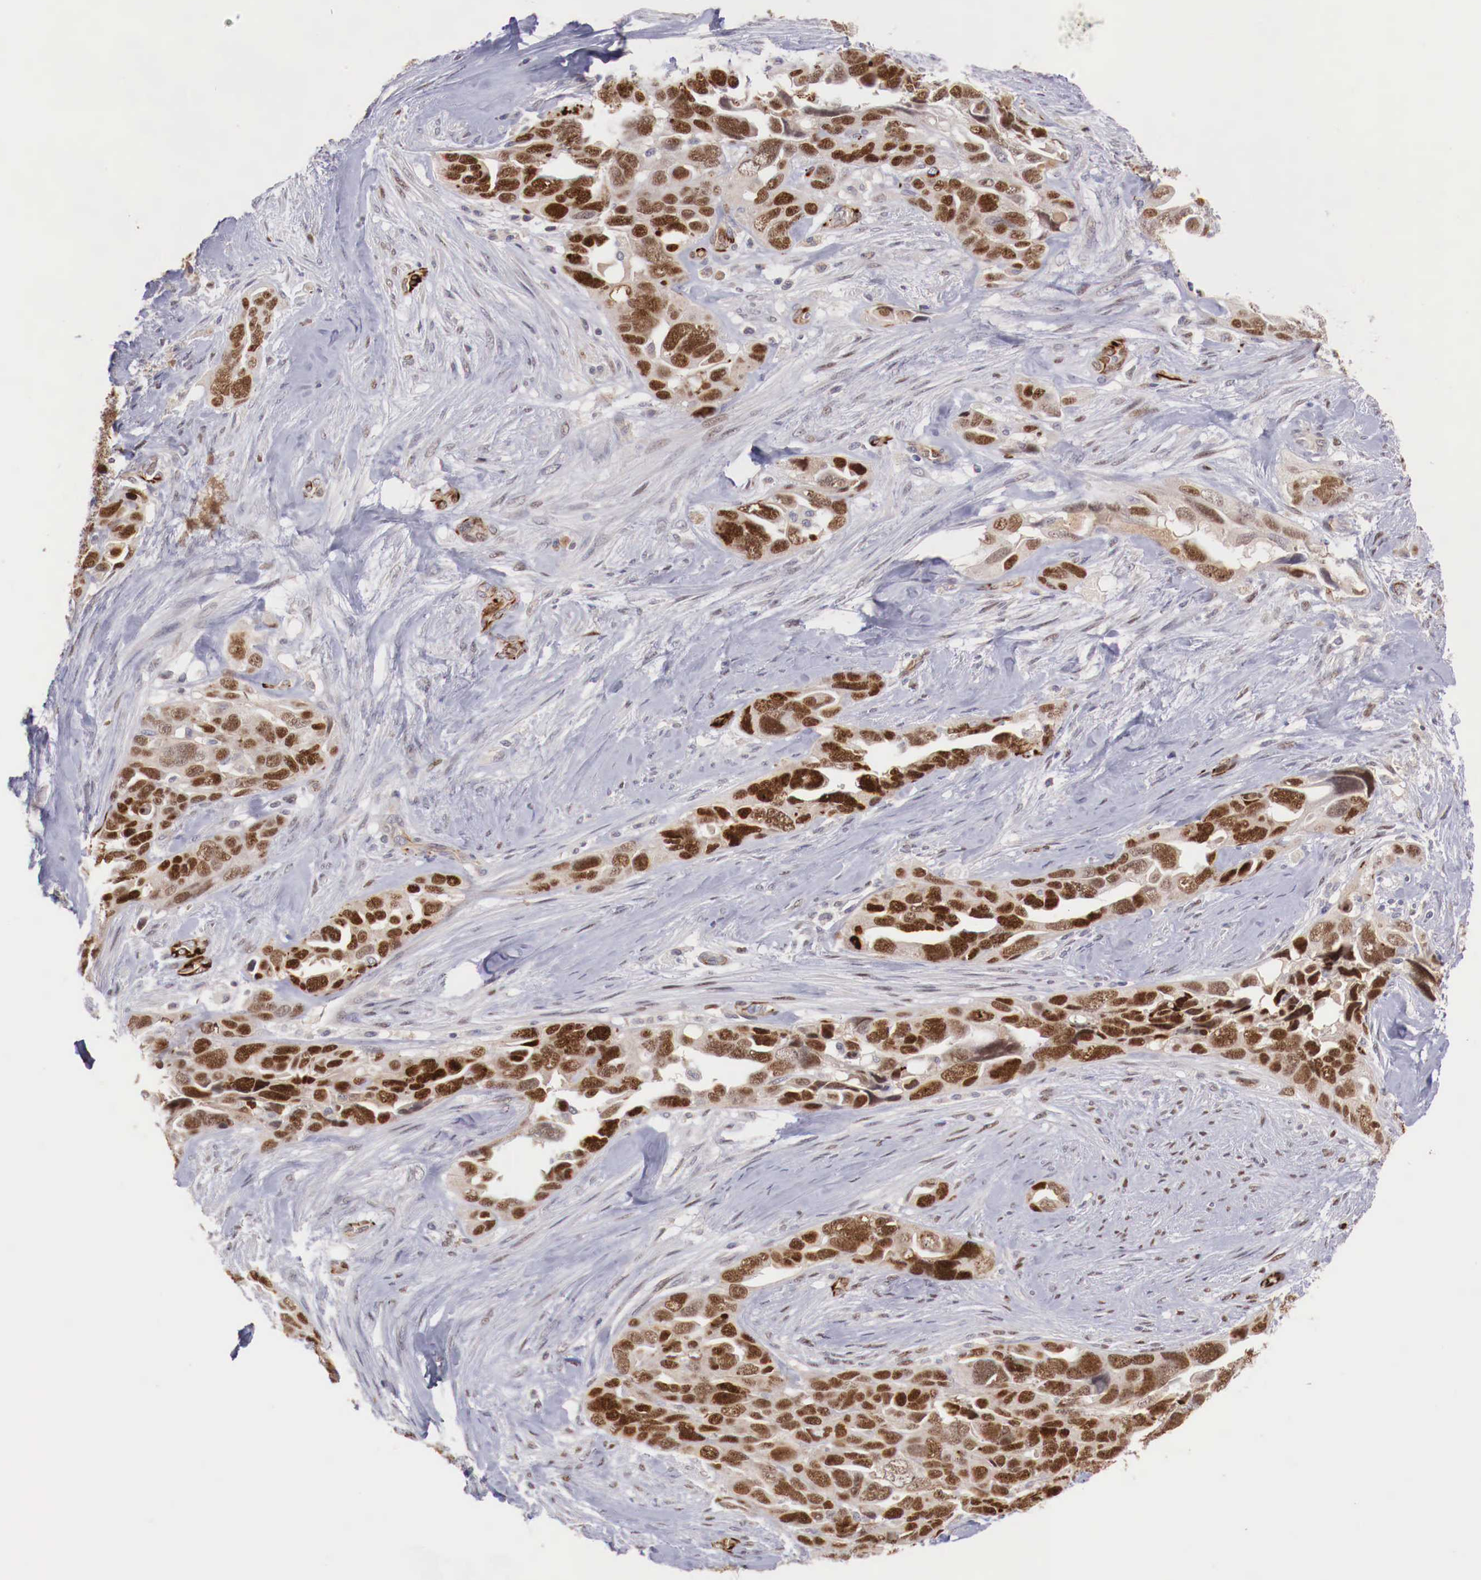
{"staining": {"intensity": "strong", "quantity": ">75%", "location": "nuclear"}, "tissue": "ovarian cancer", "cell_type": "Tumor cells", "image_type": "cancer", "snomed": [{"axis": "morphology", "description": "Cystadenocarcinoma, serous, NOS"}, {"axis": "topography", "description": "Ovary"}], "caption": "DAB immunohistochemical staining of ovarian serous cystadenocarcinoma displays strong nuclear protein expression in approximately >75% of tumor cells.", "gene": "WT1", "patient": {"sex": "female", "age": 63}}